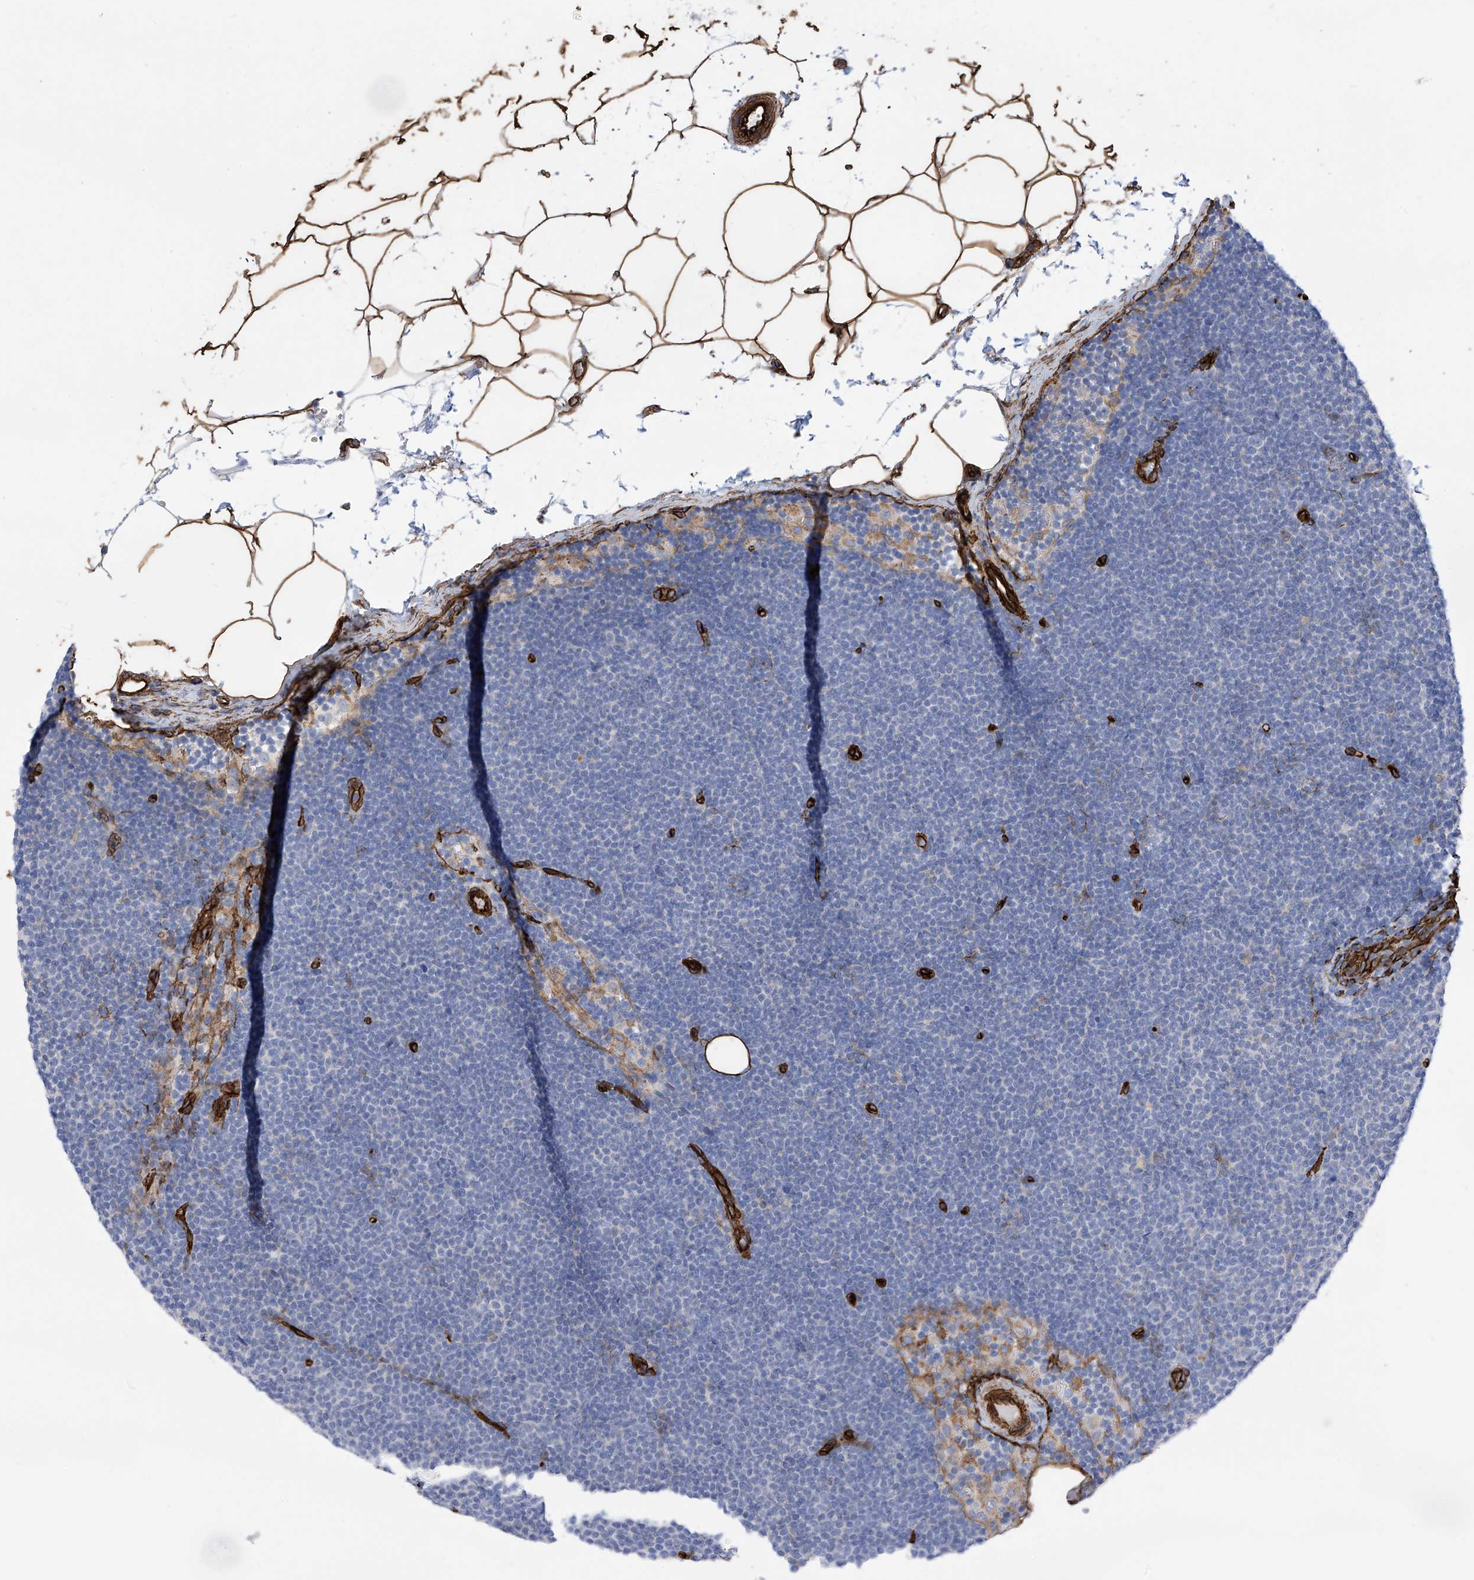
{"staining": {"intensity": "negative", "quantity": "none", "location": "none"}, "tissue": "lymphoma", "cell_type": "Tumor cells", "image_type": "cancer", "snomed": [{"axis": "morphology", "description": "Malignant lymphoma, non-Hodgkin's type, Low grade"}, {"axis": "topography", "description": "Lymph node"}], "caption": "Lymphoma was stained to show a protein in brown. There is no significant expression in tumor cells. Brightfield microscopy of immunohistochemistry (IHC) stained with DAB (brown) and hematoxylin (blue), captured at high magnification.", "gene": "UBTD1", "patient": {"sex": "female", "age": 53}}